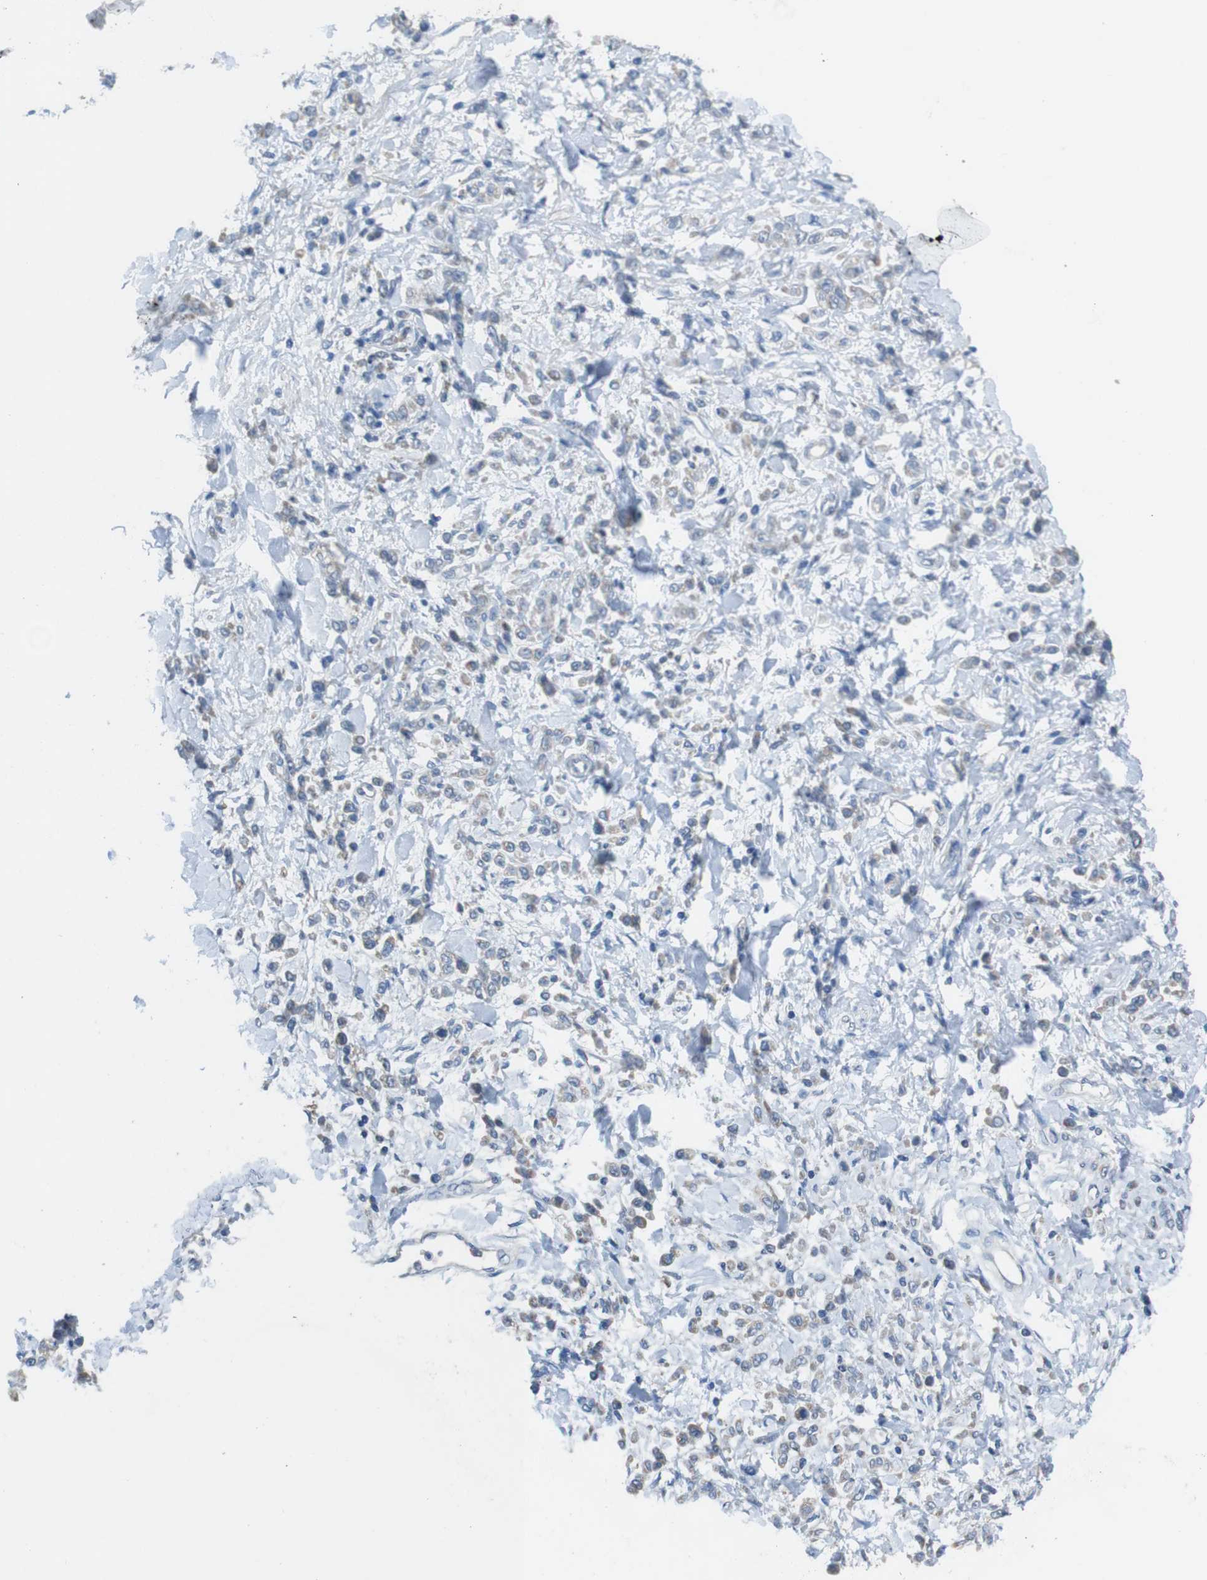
{"staining": {"intensity": "negative", "quantity": "none", "location": "none"}, "tissue": "stomach cancer", "cell_type": "Tumor cells", "image_type": "cancer", "snomed": [{"axis": "morphology", "description": "Normal tissue, NOS"}, {"axis": "morphology", "description": "Adenocarcinoma, NOS"}, {"axis": "topography", "description": "Stomach"}], "caption": "An immunohistochemistry histopathology image of adenocarcinoma (stomach) is shown. There is no staining in tumor cells of adenocarcinoma (stomach).", "gene": "CYP2C8", "patient": {"sex": "male", "age": 82}}